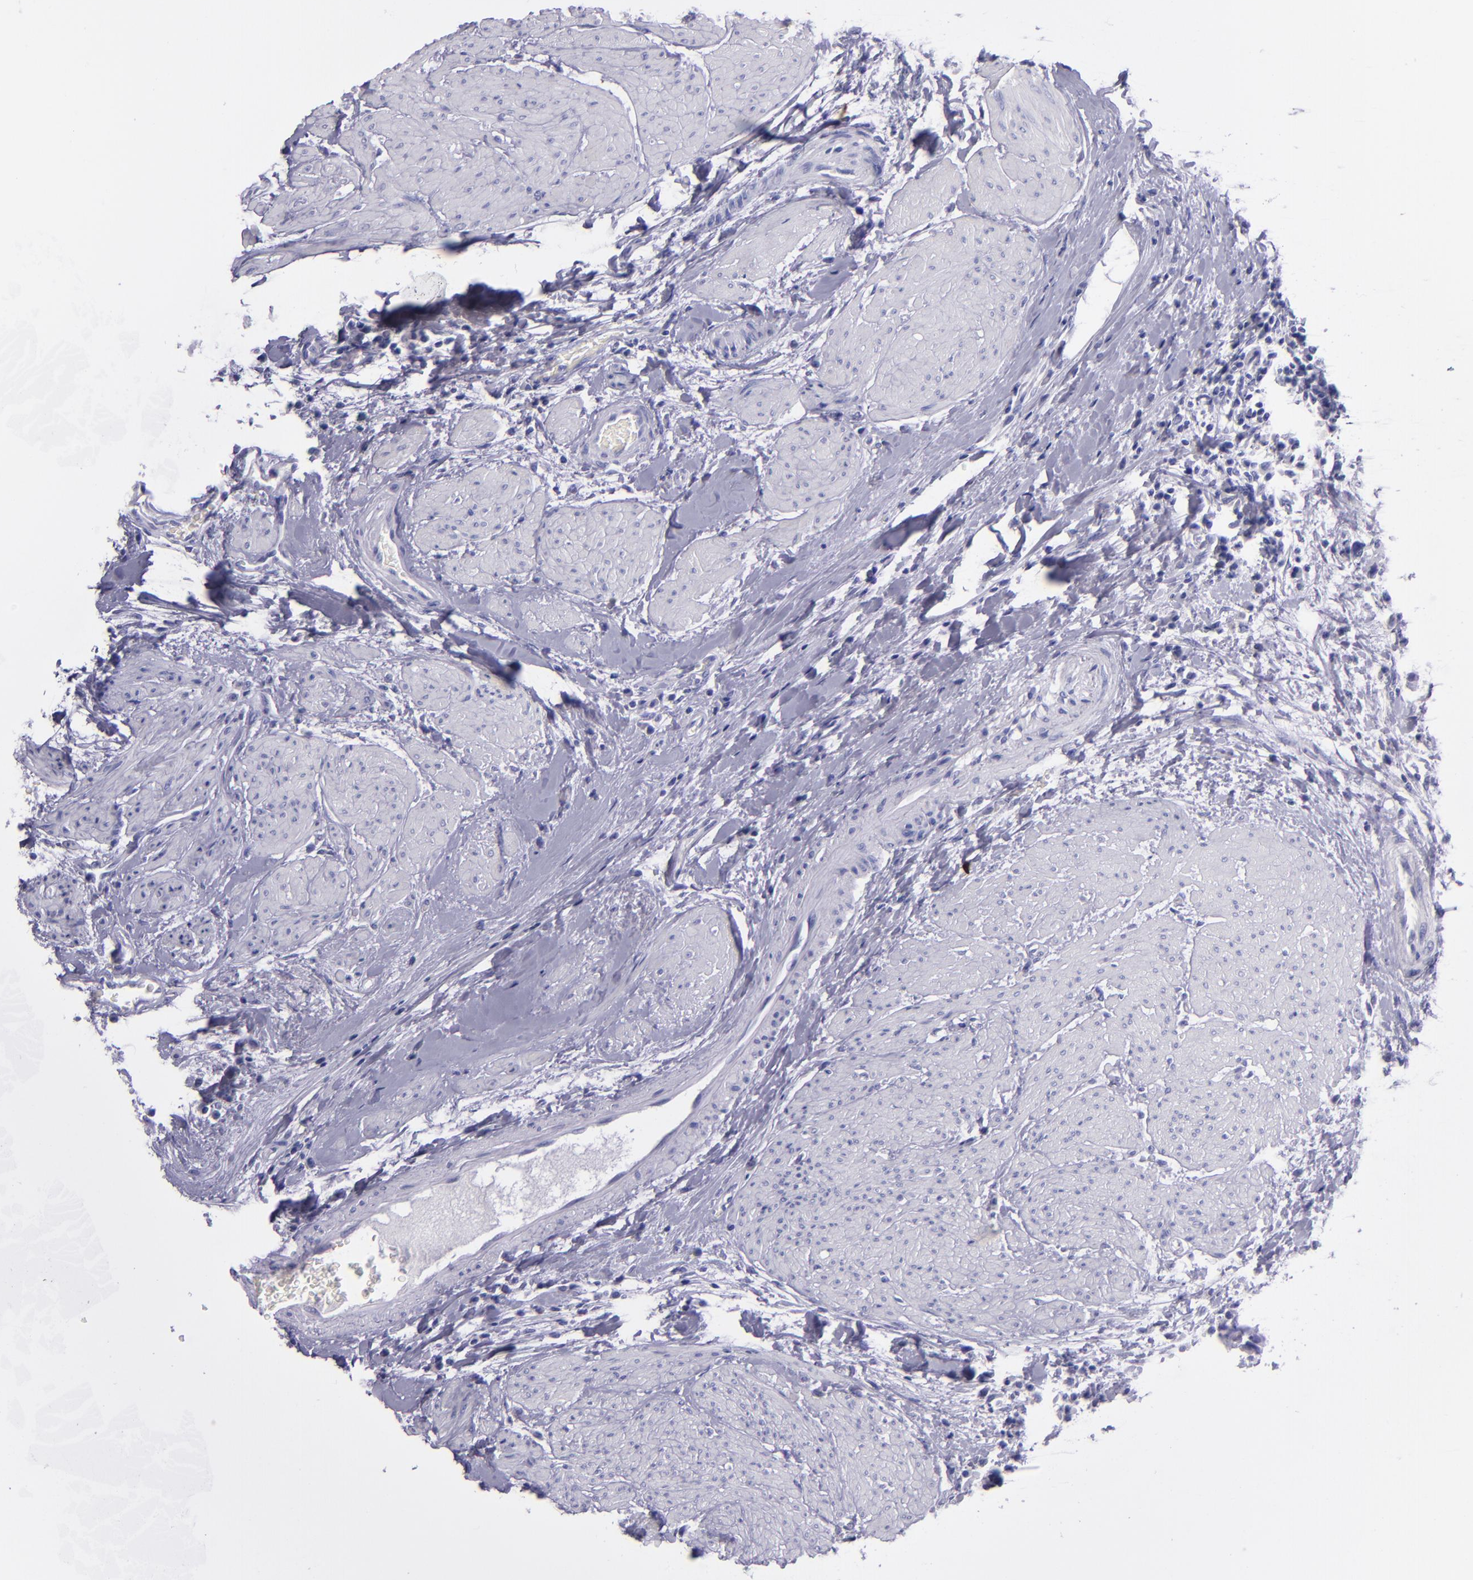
{"staining": {"intensity": "negative", "quantity": "none", "location": "none"}, "tissue": "urothelial cancer", "cell_type": "Tumor cells", "image_type": "cancer", "snomed": [{"axis": "morphology", "description": "Urothelial carcinoma, High grade"}, {"axis": "topography", "description": "Urinary bladder"}], "caption": "This is an immunohistochemistry histopathology image of high-grade urothelial carcinoma. There is no positivity in tumor cells.", "gene": "TNNT3", "patient": {"sex": "male", "age": 66}}